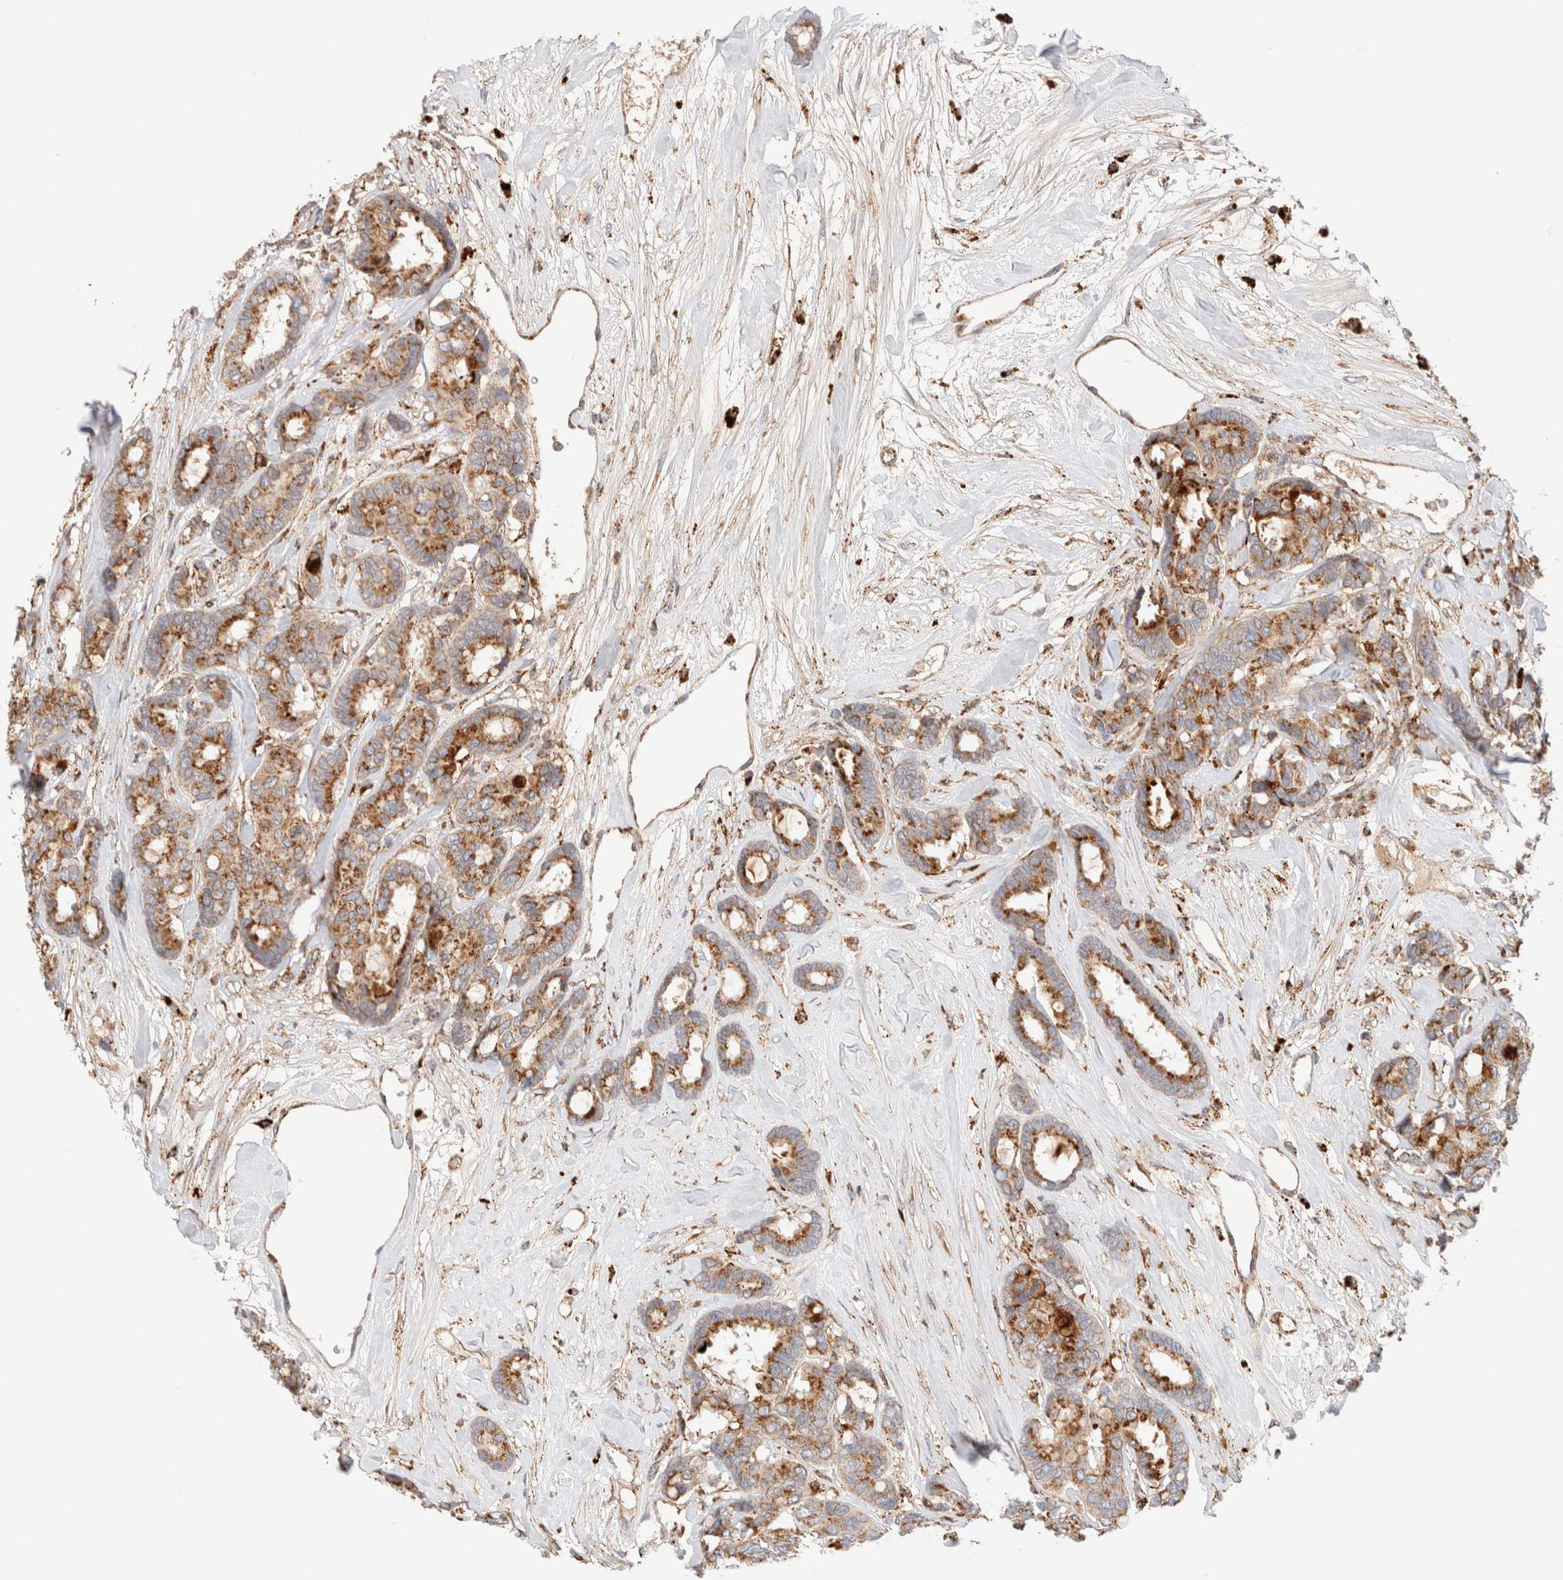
{"staining": {"intensity": "moderate", "quantity": ">75%", "location": "cytoplasmic/membranous"}, "tissue": "breast cancer", "cell_type": "Tumor cells", "image_type": "cancer", "snomed": [{"axis": "morphology", "description": "Duct carcinoma"}, {"axis": "topography", "description": "Breast"}], "caption": "Tumor cells reveal medium levels of moderate cytoplasmic/membranous positivity in about >75% of cells in breast cancer (intraductal carcinoma).", "gene": "RABEPK", "patient": {"sex": "female", "age": 87}}